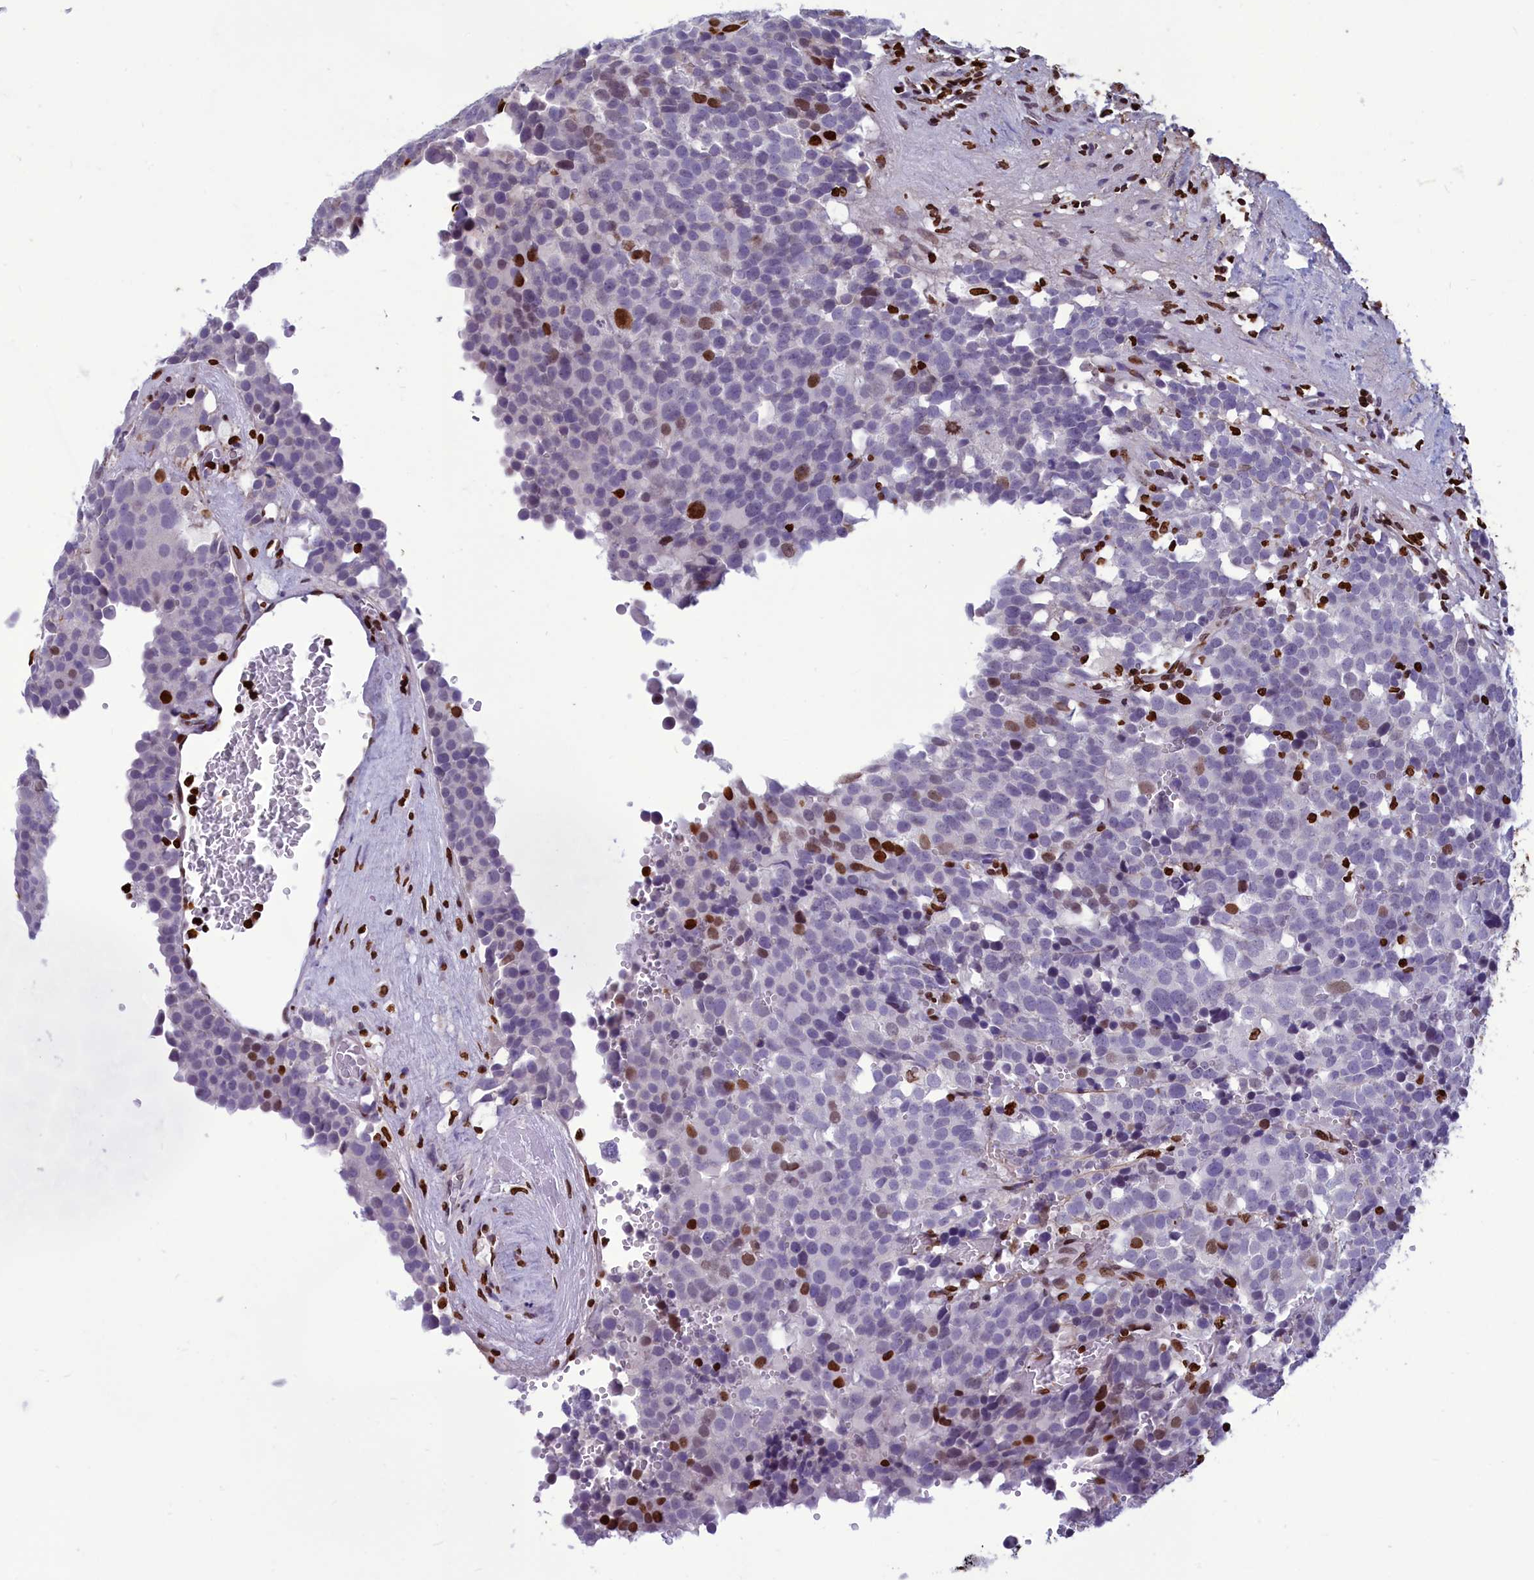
{"staining": {"intensity": "strong", "quantity": "<25%", "location": "nuclear"}, "tissue": "testis cancer", "cell_type": "Tumor cells", "image_type": "cancer", "snomed": [{"axis": "morphology", "description": "Seminoma, NOS"}, {"axis": "topography", "description": "Testis"}], "caption": "About <25% of tumor cells in testis seminoma reveal strong nuclear protein expression as visualized by brown immunohistochemical staining.", "gene": "AKAP17A", "patient": {"sex": "male", "age": 71}}